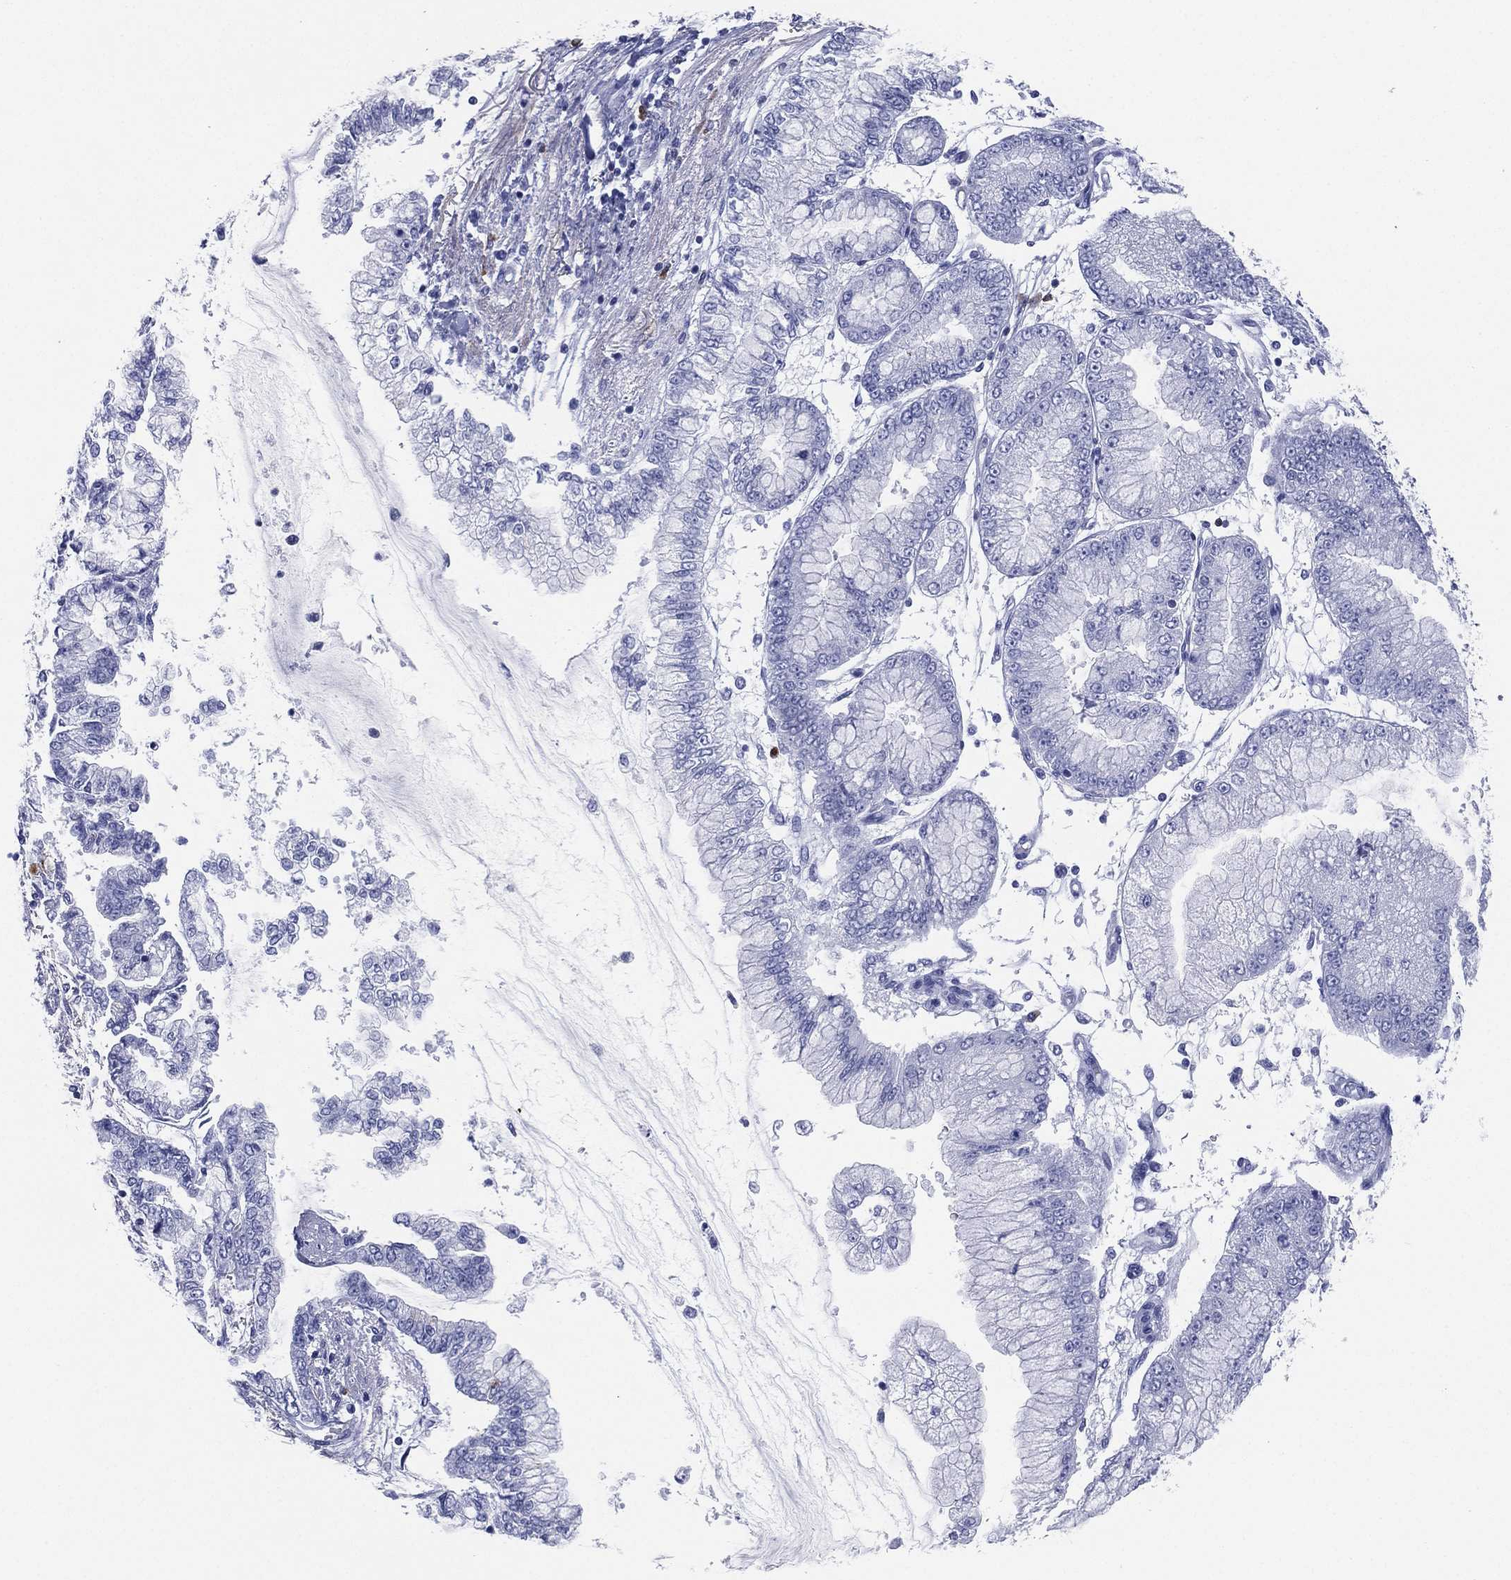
{"staining": {"intensity": "moderate", "quantity": "<25%", "location": "cytoplasmic/membranous"}, "tissue": "stomach cancer", "cell_type": "Tumor cells", "image_type": "cancer", "snomed": [{"axis": "morphology", "description": "Adenocarcinoma, NOS"}, {"axis": "topography", "description": "Stomach, upper"}], "caption": "Stomach cancer (adenocarcinoma) tissue shows moderate cytoplasmic/membranous expression in approximately <25% of tumor cells, visualized by immunohistochemistry.", "gene": "CD79A", "patient": {"sex": "female", "age": 74}}